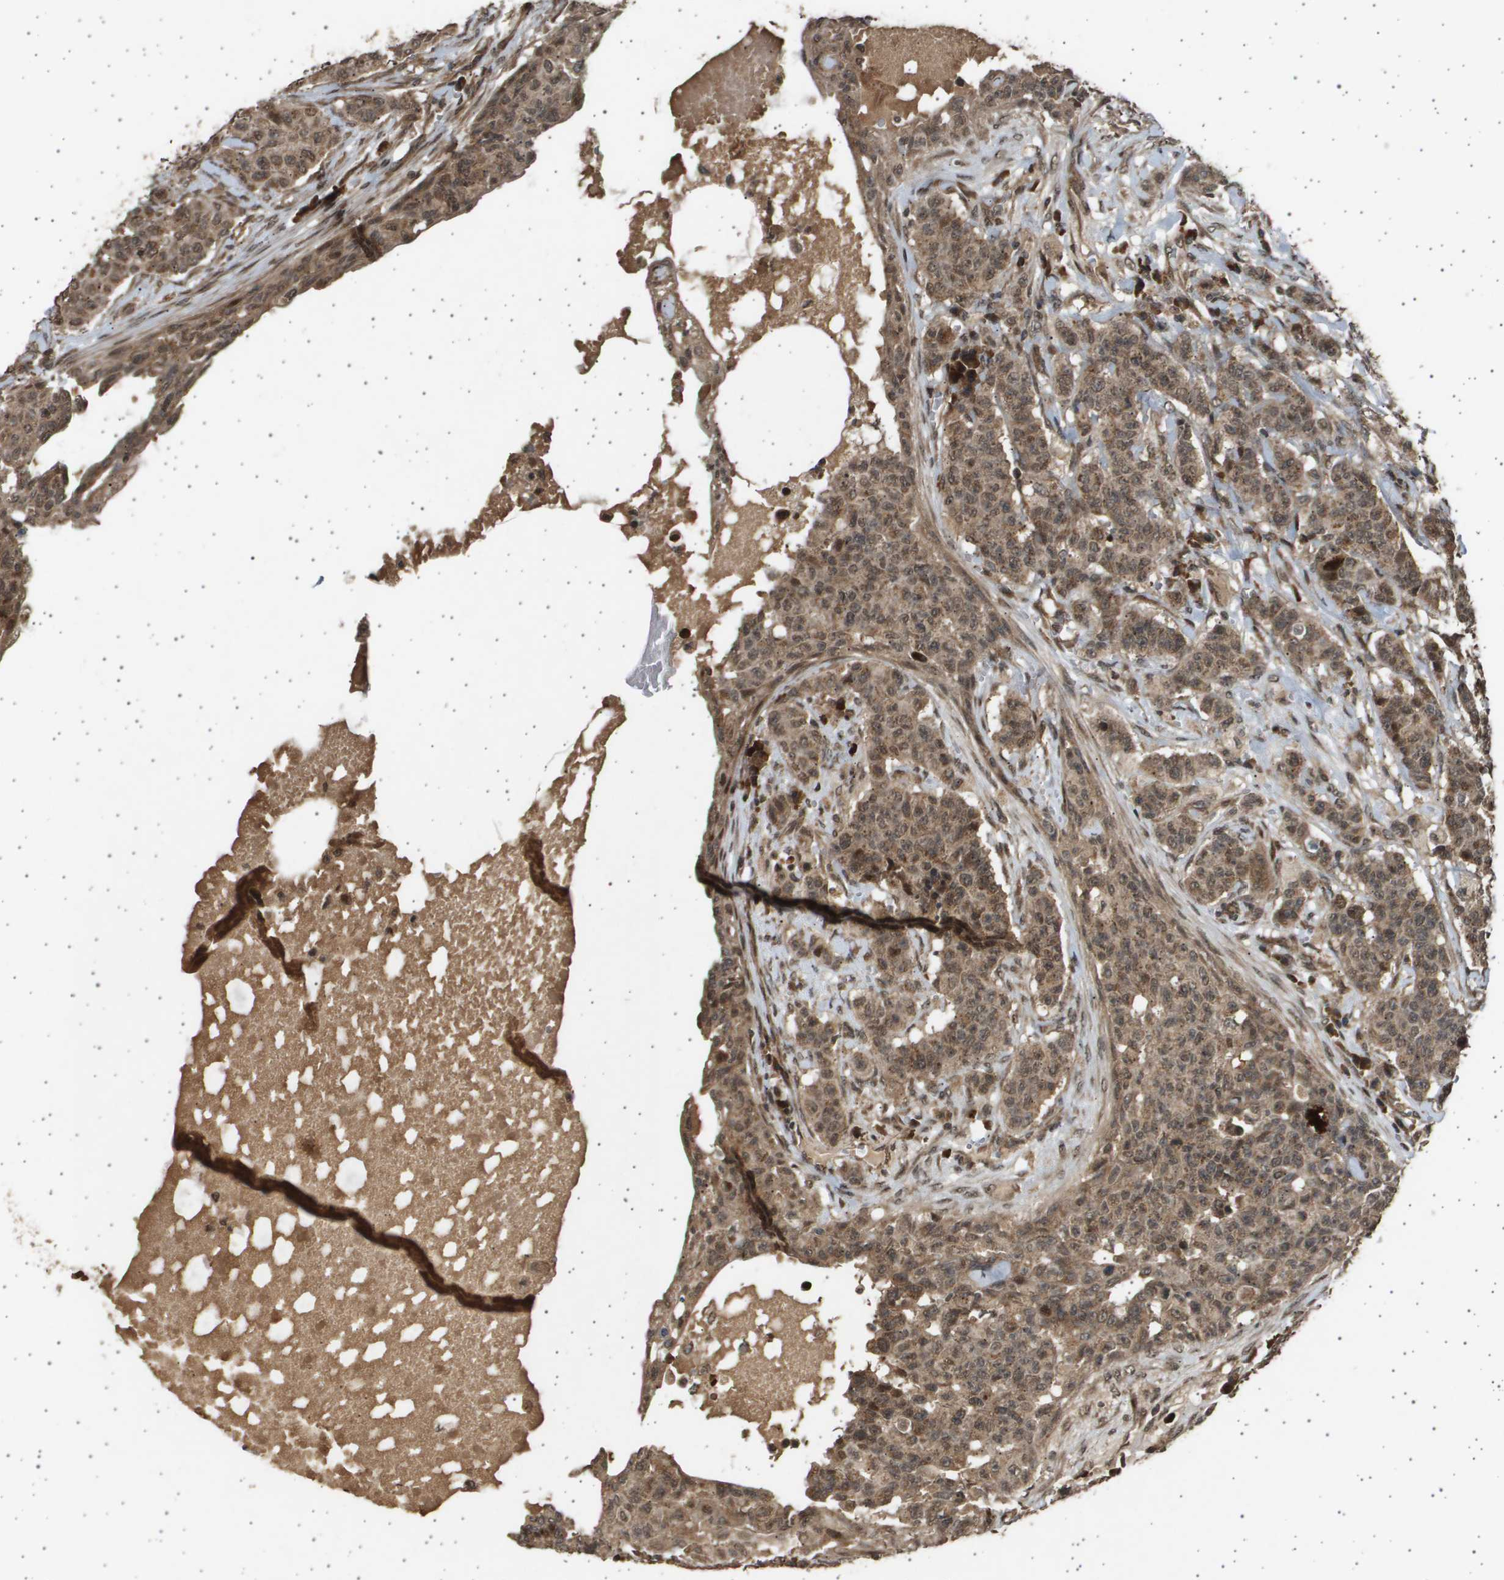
{"staining": {"intensity": "moderate", "quantity": ">75%", "location": "cytoplasmic/membranous,nuclear"}, "tissue": "breast cancer", "cell_type": "Tumor cells", "image_type": "cancer", "snomed": [{"axis": "morphology", "description": "Normal tissue, NOS"}, {"axis": "morphology", "description": "Duct carcinoma"}, {"axis": "topography", "description": "Breast"}], "caption": "IHC micrograph of neoplastic tissue: human invasive ductal carcinoma (breast) stained using immunohistochemistry (IHC) reveals medium levels of moderate protein expression localized specifically in the cytoplasmic/membranous and nuclear of tumor cells, appearing as a cytoplasmic/membranous and nuclear brown color.", "gene": "TNRC6A", "patient": {"sex": "female", "age": 40}}